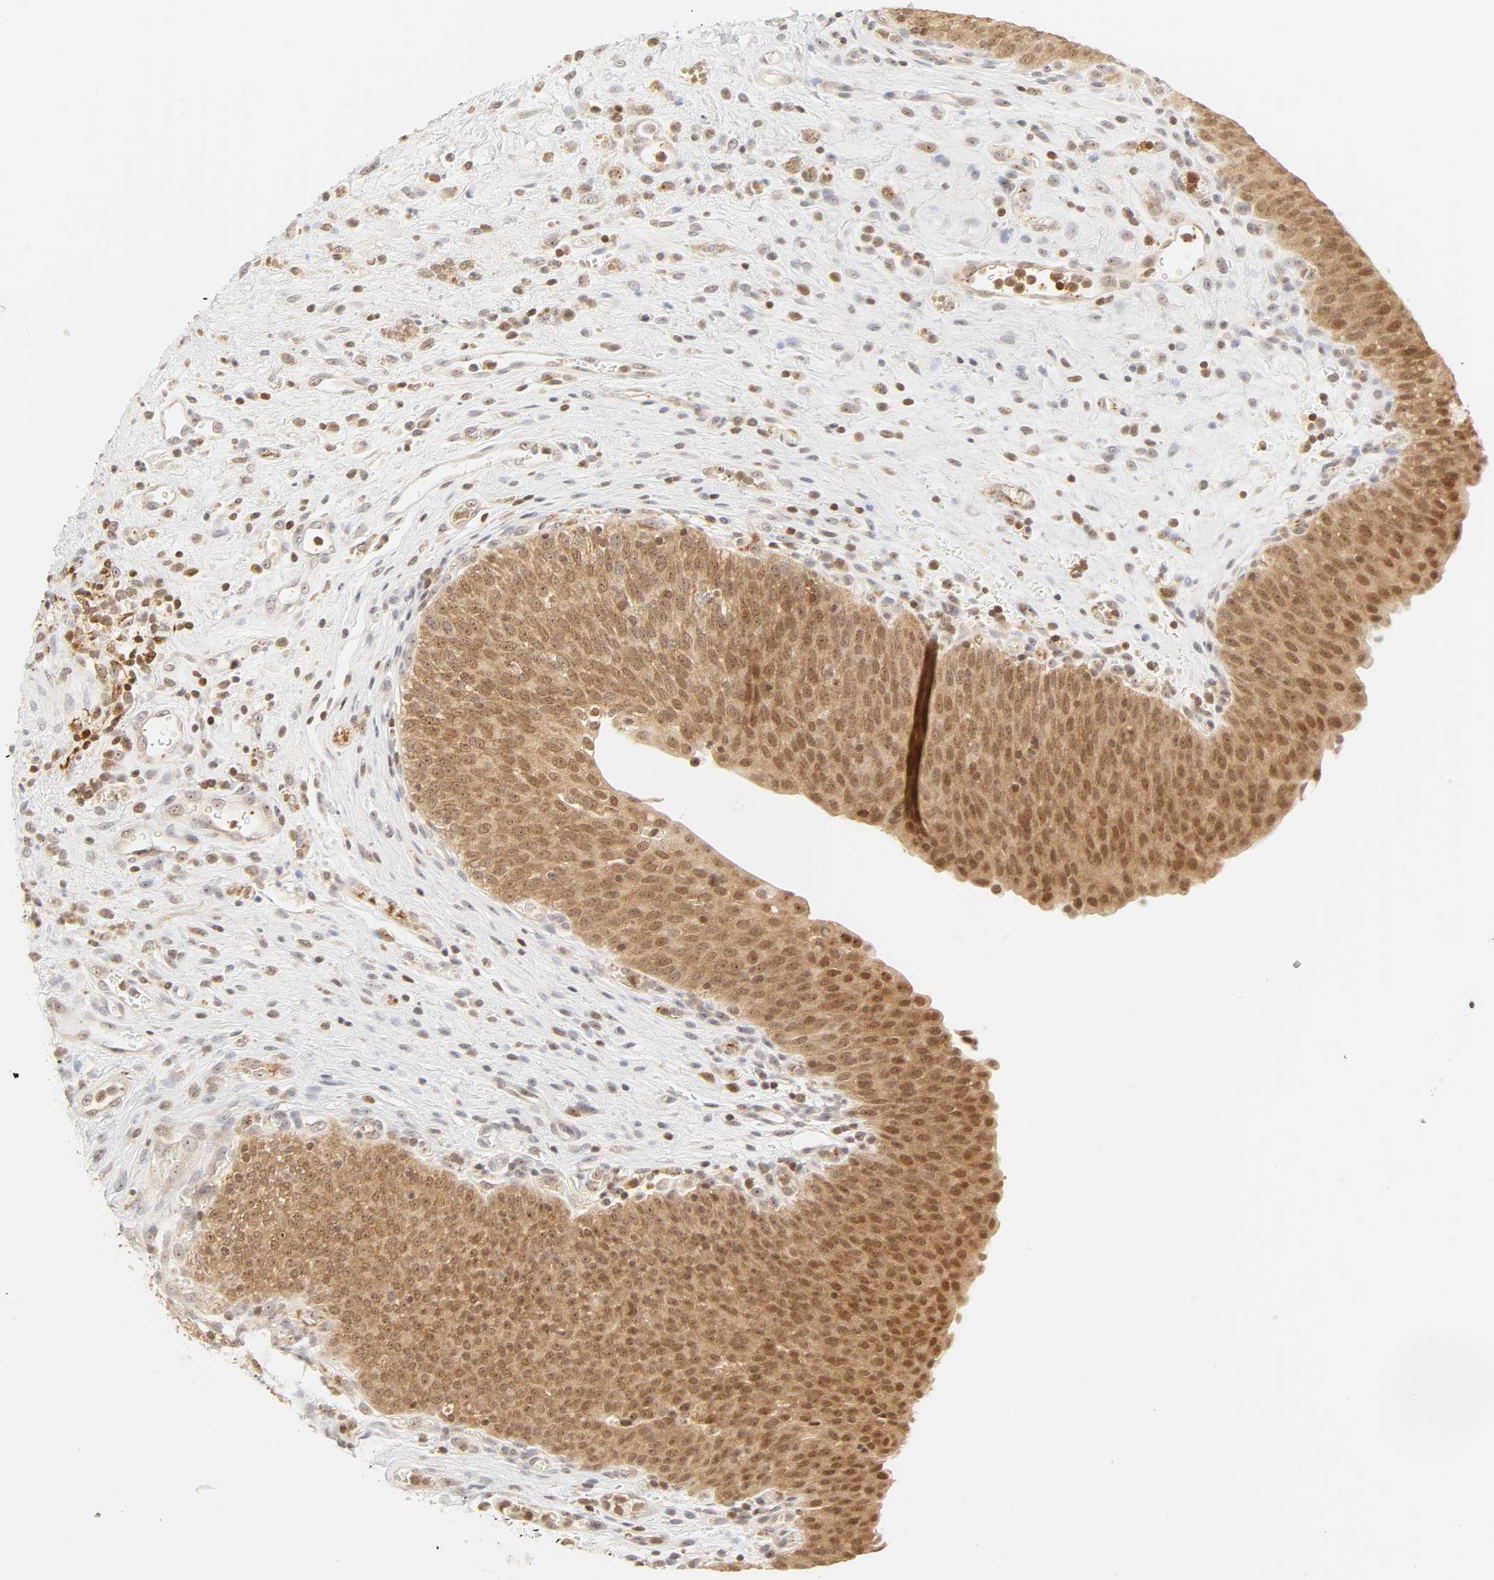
{"staining": {"intensity": "strong", "quantity": ">75%", "location": "cytoplasmic/membranous,nuclear"}, "tissue": "urinary bladder", "cell_type": "Urothelial cells", "image_type": "normal", "snomed": [{"axis": "morphology", "description": "Normal tissue, NOS"}, {"axis": "morphology", "description": "Dysplasia, NOS"}, {"axis": "topography", "description": "Urinary bladder"}], "caption": "Immunohistochemical staining of normal human urinary bladder reveals strong cytoplasmic/membranous,nuclear protein staining in approximately >75% of urothelial cells. The protein is shown in brown color, while the nuclei are stained blue.", "gene": "KIF2A", "patient": {"sex": "male", "age": 35}}